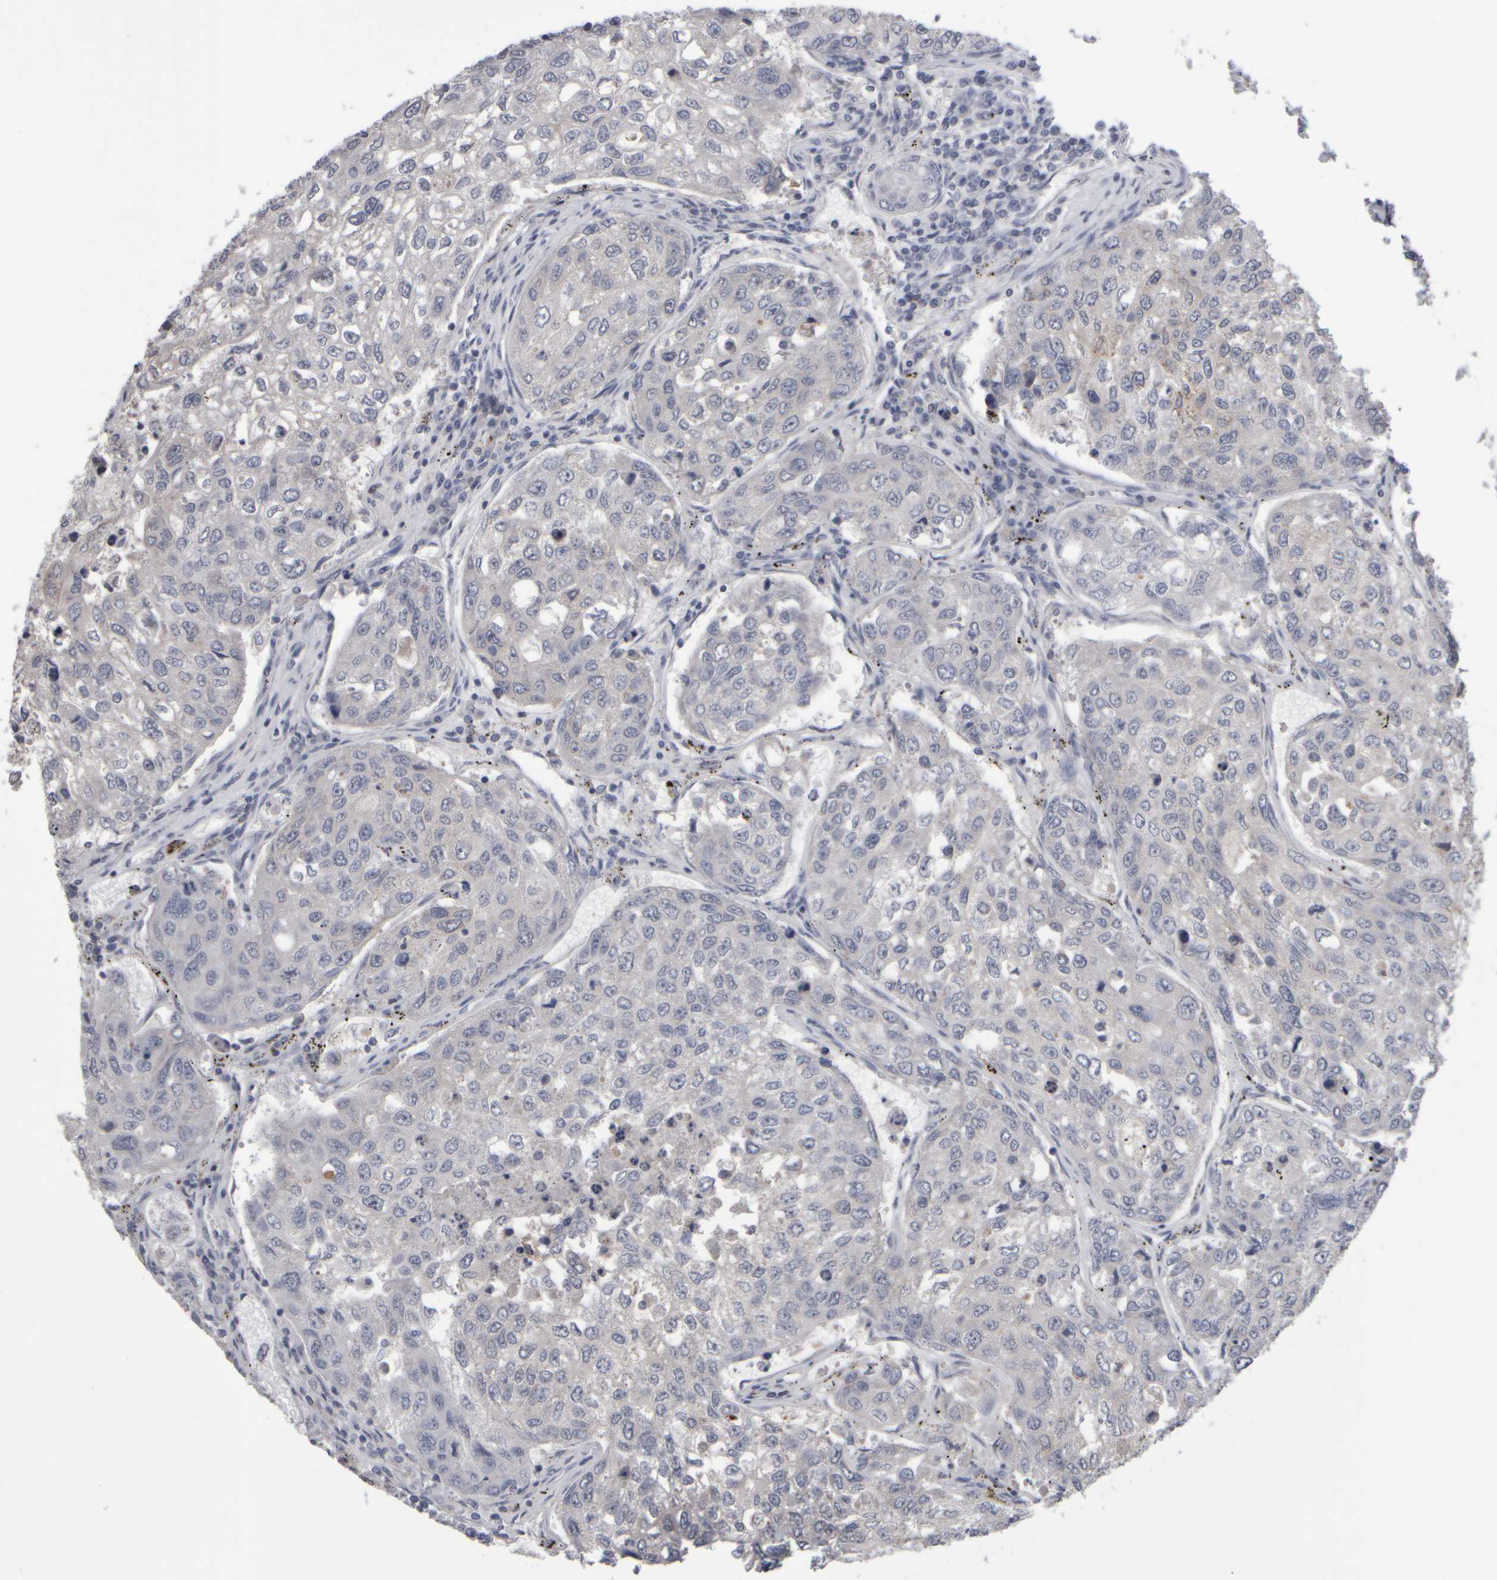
{"staining": {"intensity": "negative", "quantity": "none", "location": "none"}, "tissue": "urothelial cancer", "cell_type": "Tumor cells", "image_type": "cancer", "snomed": [{"axis": "morphology", "description": "Urothelial carcinoma, High grade"}, {"axis": "topography", "description": "Lymph node"}, {"axis": "topography", "description": "Urinary bladder"}], "caption": "This is a micrograph of immunohistochemistry (IHC) staining of urothelial cancer, which shows no expression in tumor cells.", "gene": "EPHX2", "patient": {"sex": "male", "age": 51}}